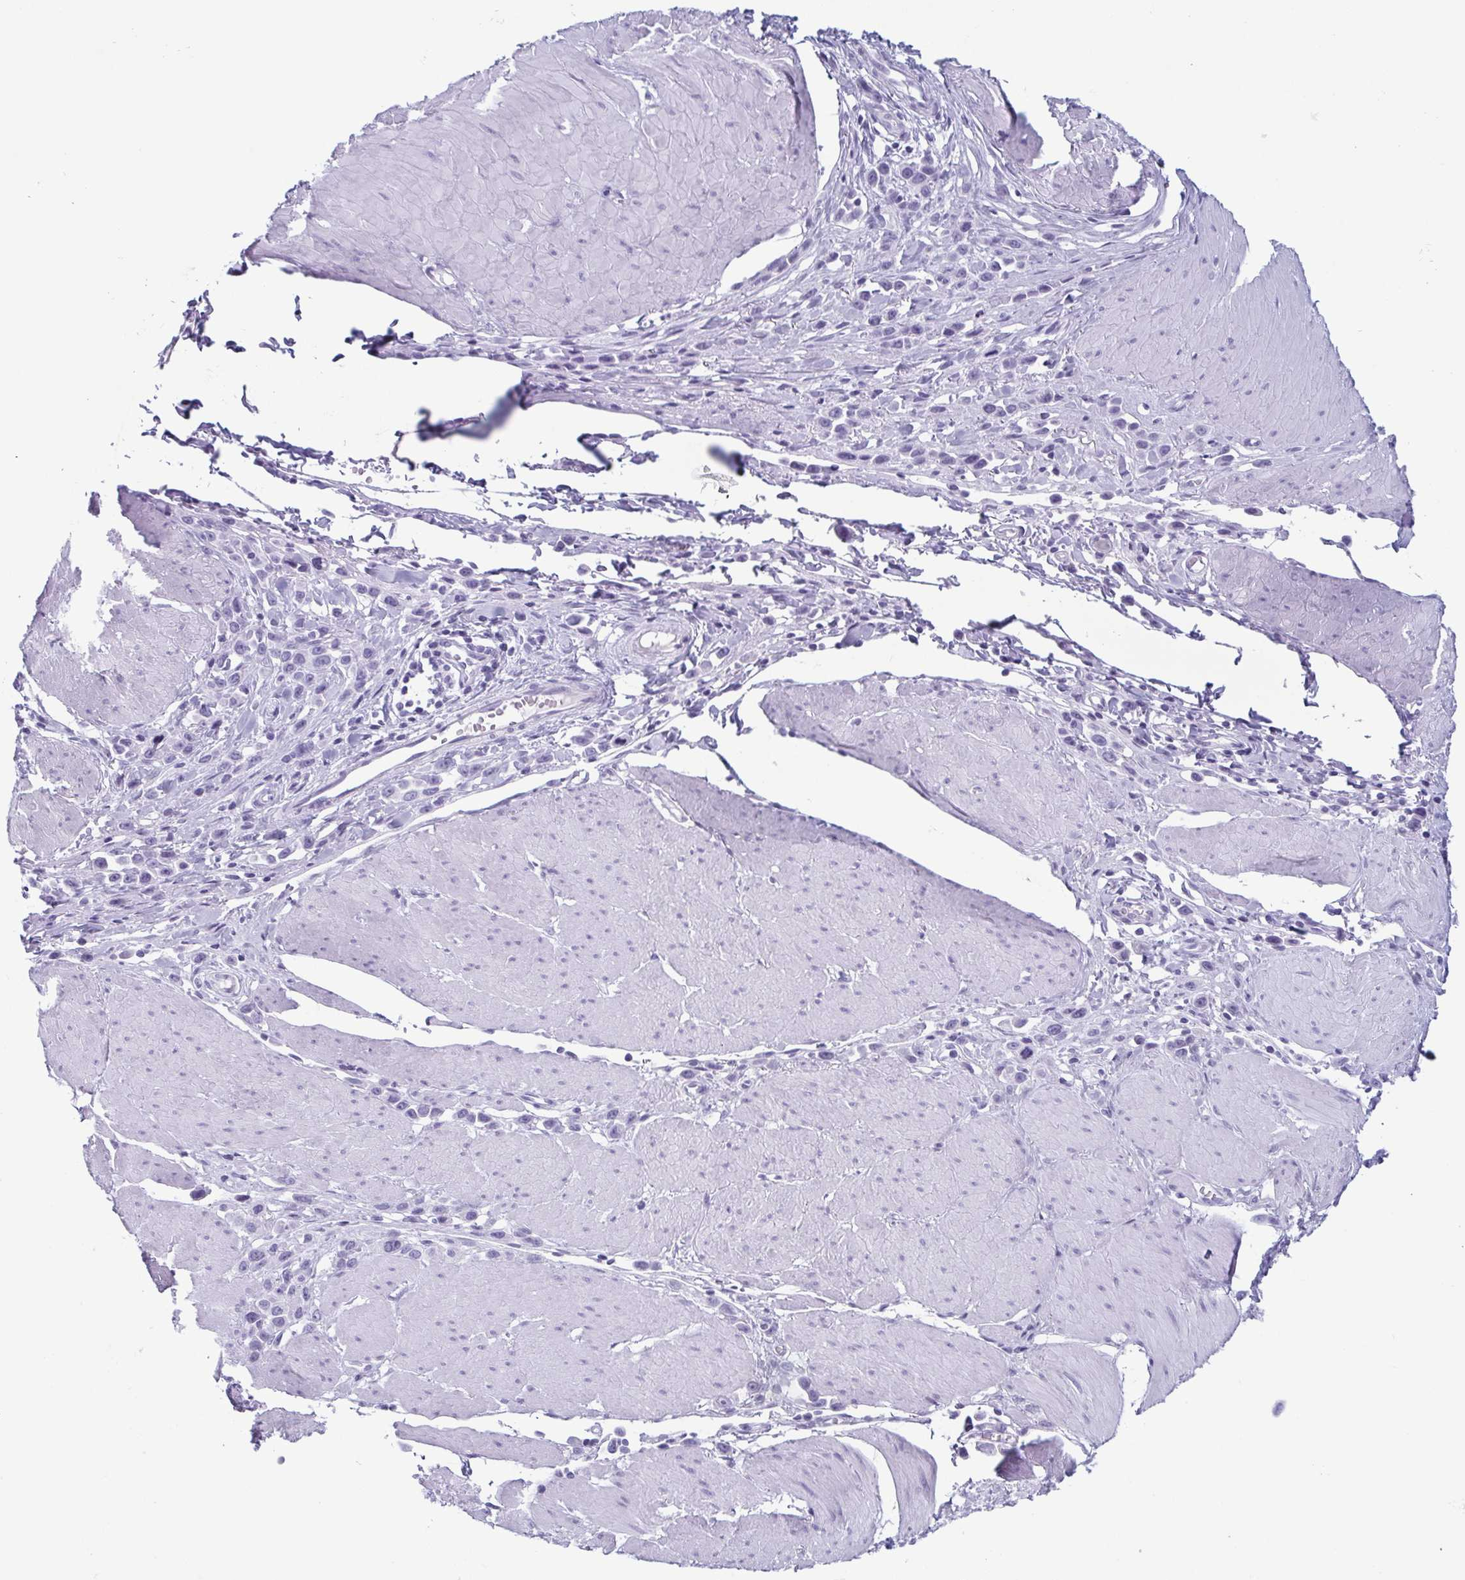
{"staining": {"intensity": "negative", "quantity": "none", "location": "none"}, "tissue": "stomach cancer", "cell_type": "Tumor cells", "image_type": "cancer", "snomed": [{"axis": "morphology", "description": "Adenocarcinoma, NOS"}, {"axis": "topography", "description": "Stomach"}], "caption": "Immunohistochemistry micrograph of neoplastic tissue: adenocarcinoma (stomach) stained with DAB (3,3'-diaminobenzidine) shows no significant protein staining in tumor cells. (DAB immunohistochemistry (IHC) visualized using brightfield microscopy, high magnification).", "gene": "ENKUR", "patient": {"sex": "male", "age": 47}}